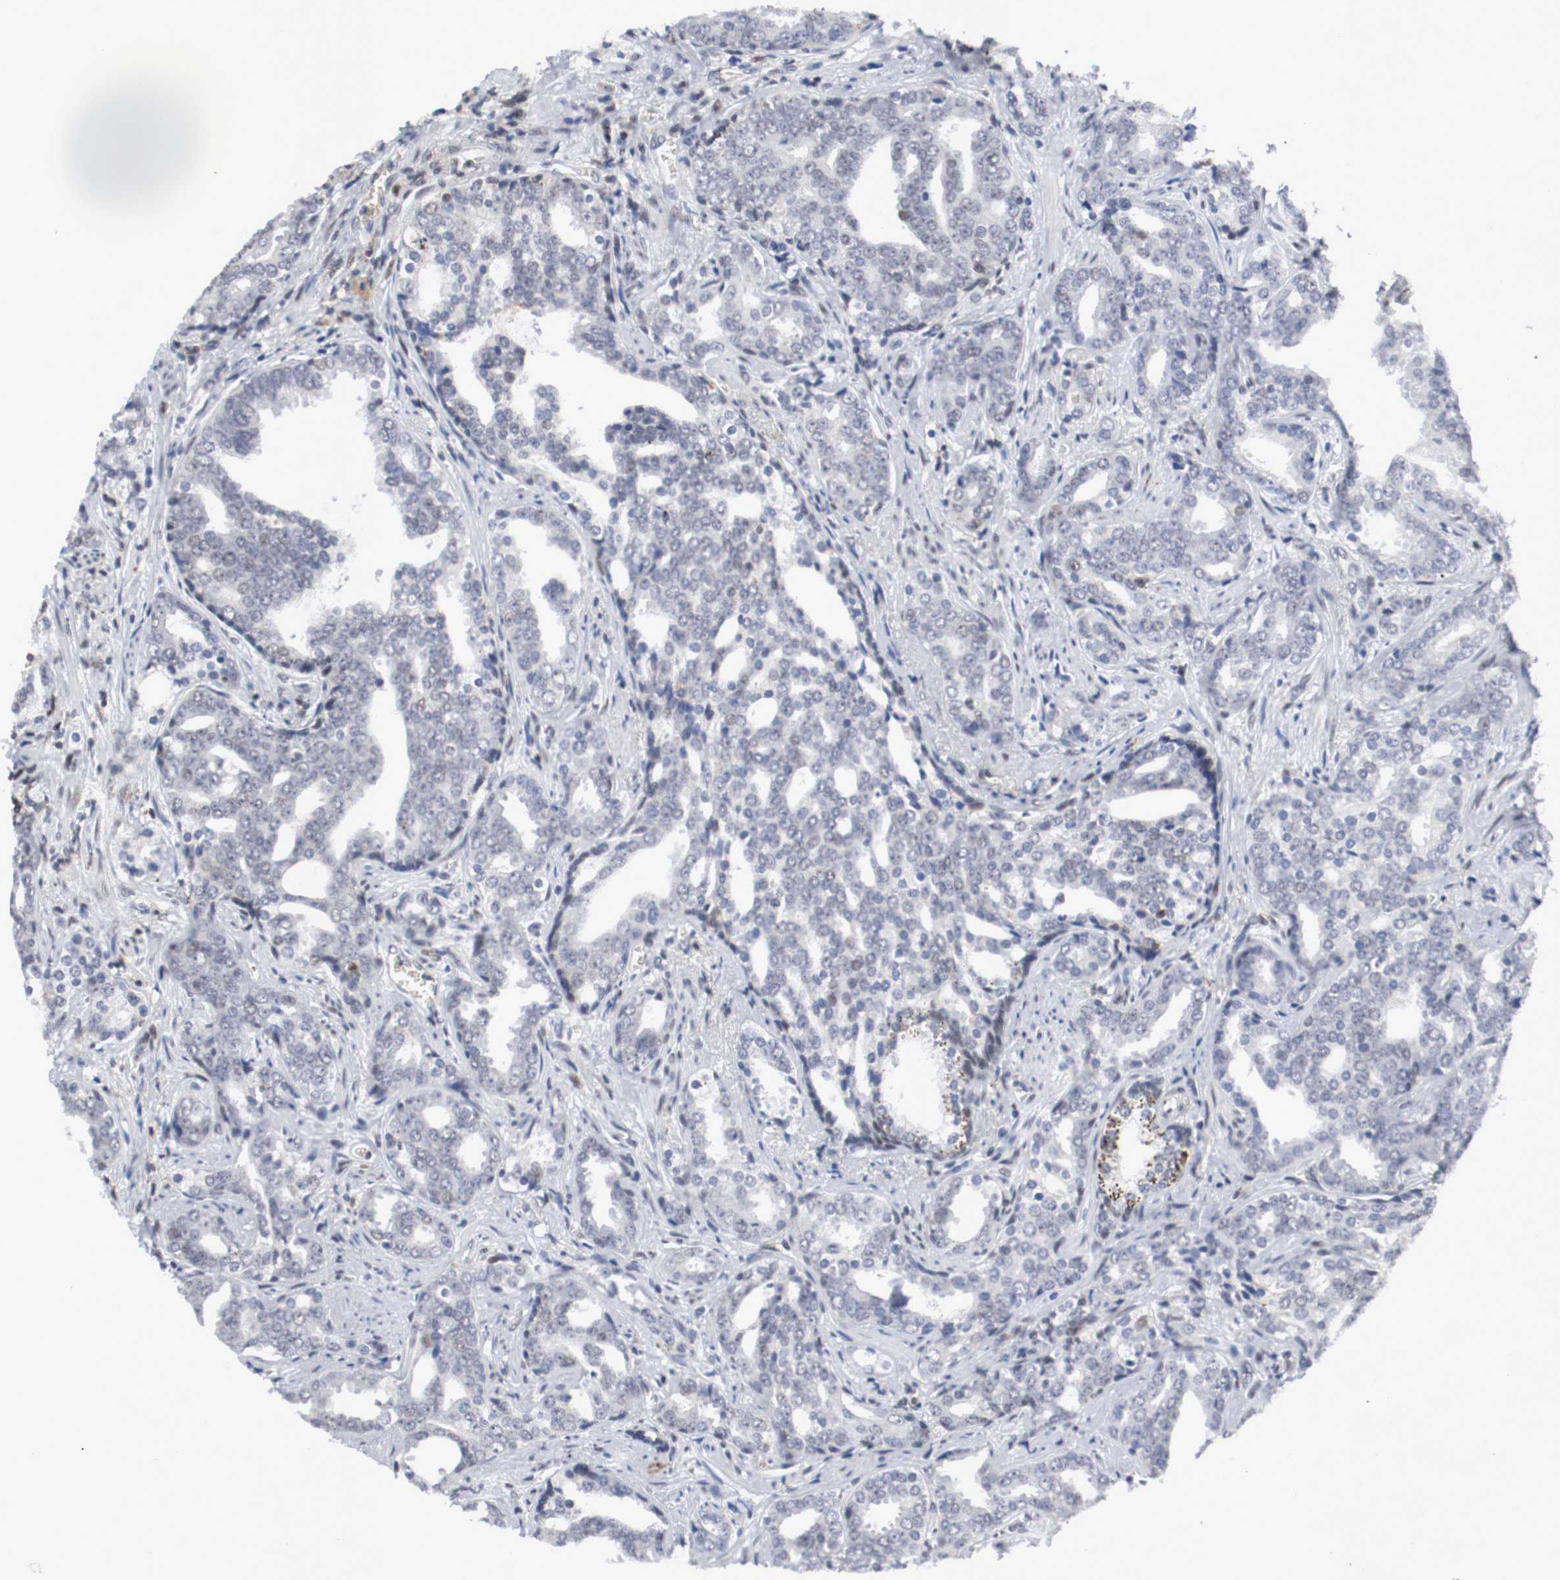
{"staining": {"intensity": "negative", "quantity": "none", "location": "none"}, "tissue": "prostate cancer", "cell_type": "Tumor cells", "image_type": "cancer", "snomed": [{"axis": "morphology", "description": "Adenocarcinoma, High grade"}, {"axis": "topography", "description": "Prostate"}], "caption": "A micrograph of human high-grade adenocarcinoma (prostate) is negative for staining in tumor cells.", "gene": "JUND", "patient": {"sex": "male", "age": 67}}